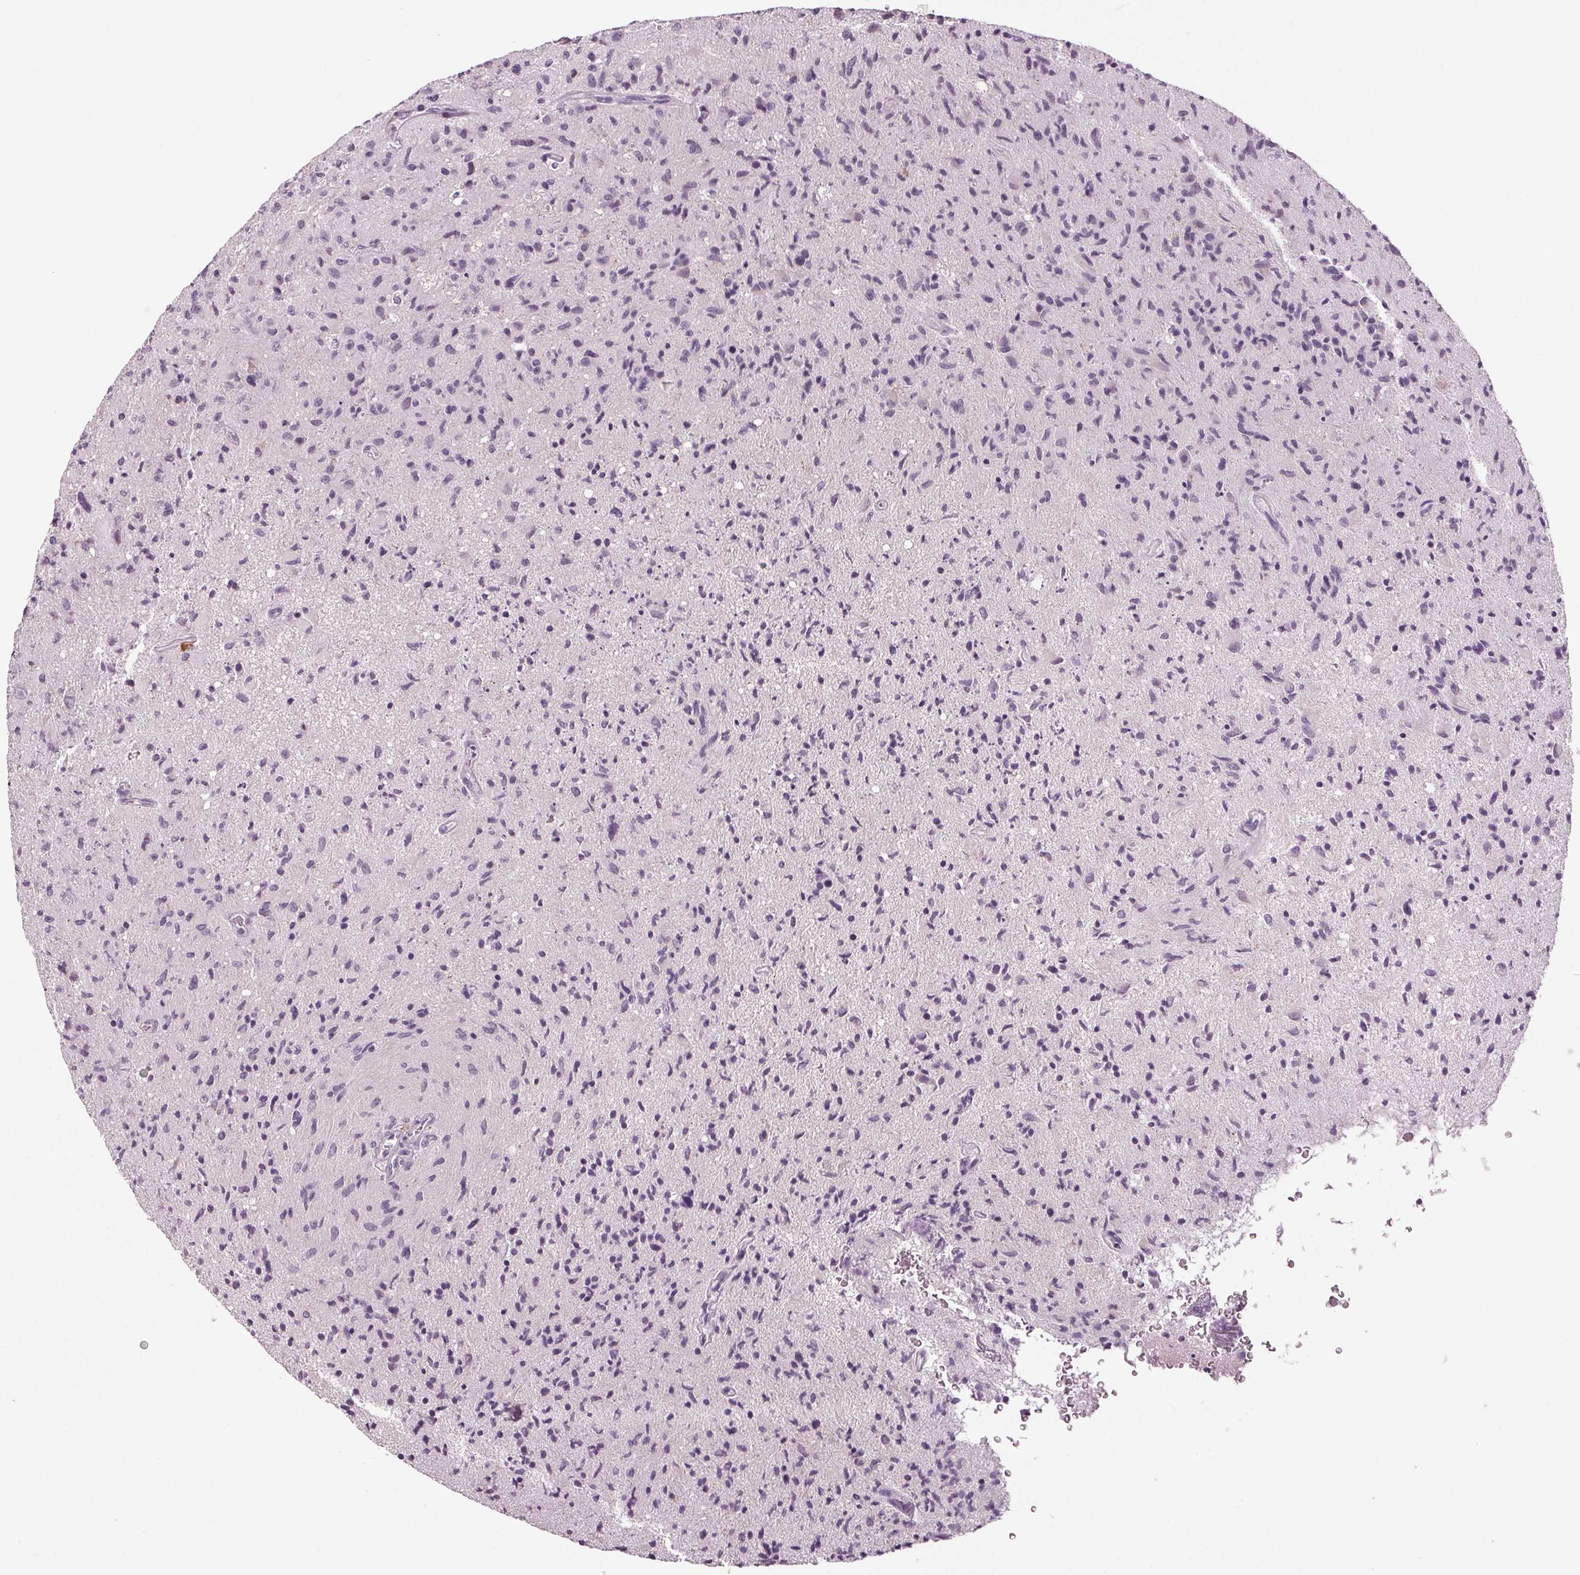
{"staining": {"intensity": "negative", "quantity": "none", "location": "none"}, "tissue": "glioma", "cell_type": "Tumor cells", "image_type": "cancer", "snomed": [{"axis": "morphology", "description": "Glioma, malignant, High grade"}, {"axis": "topography", "description": "Brain"}], "caption": "This is a histopathology image of IHC staining of malignant high-grade glioma, which shows no staining in tumor cells.", "gene": "DNAH12", "patient": {"sex": "male", "age": 54}}